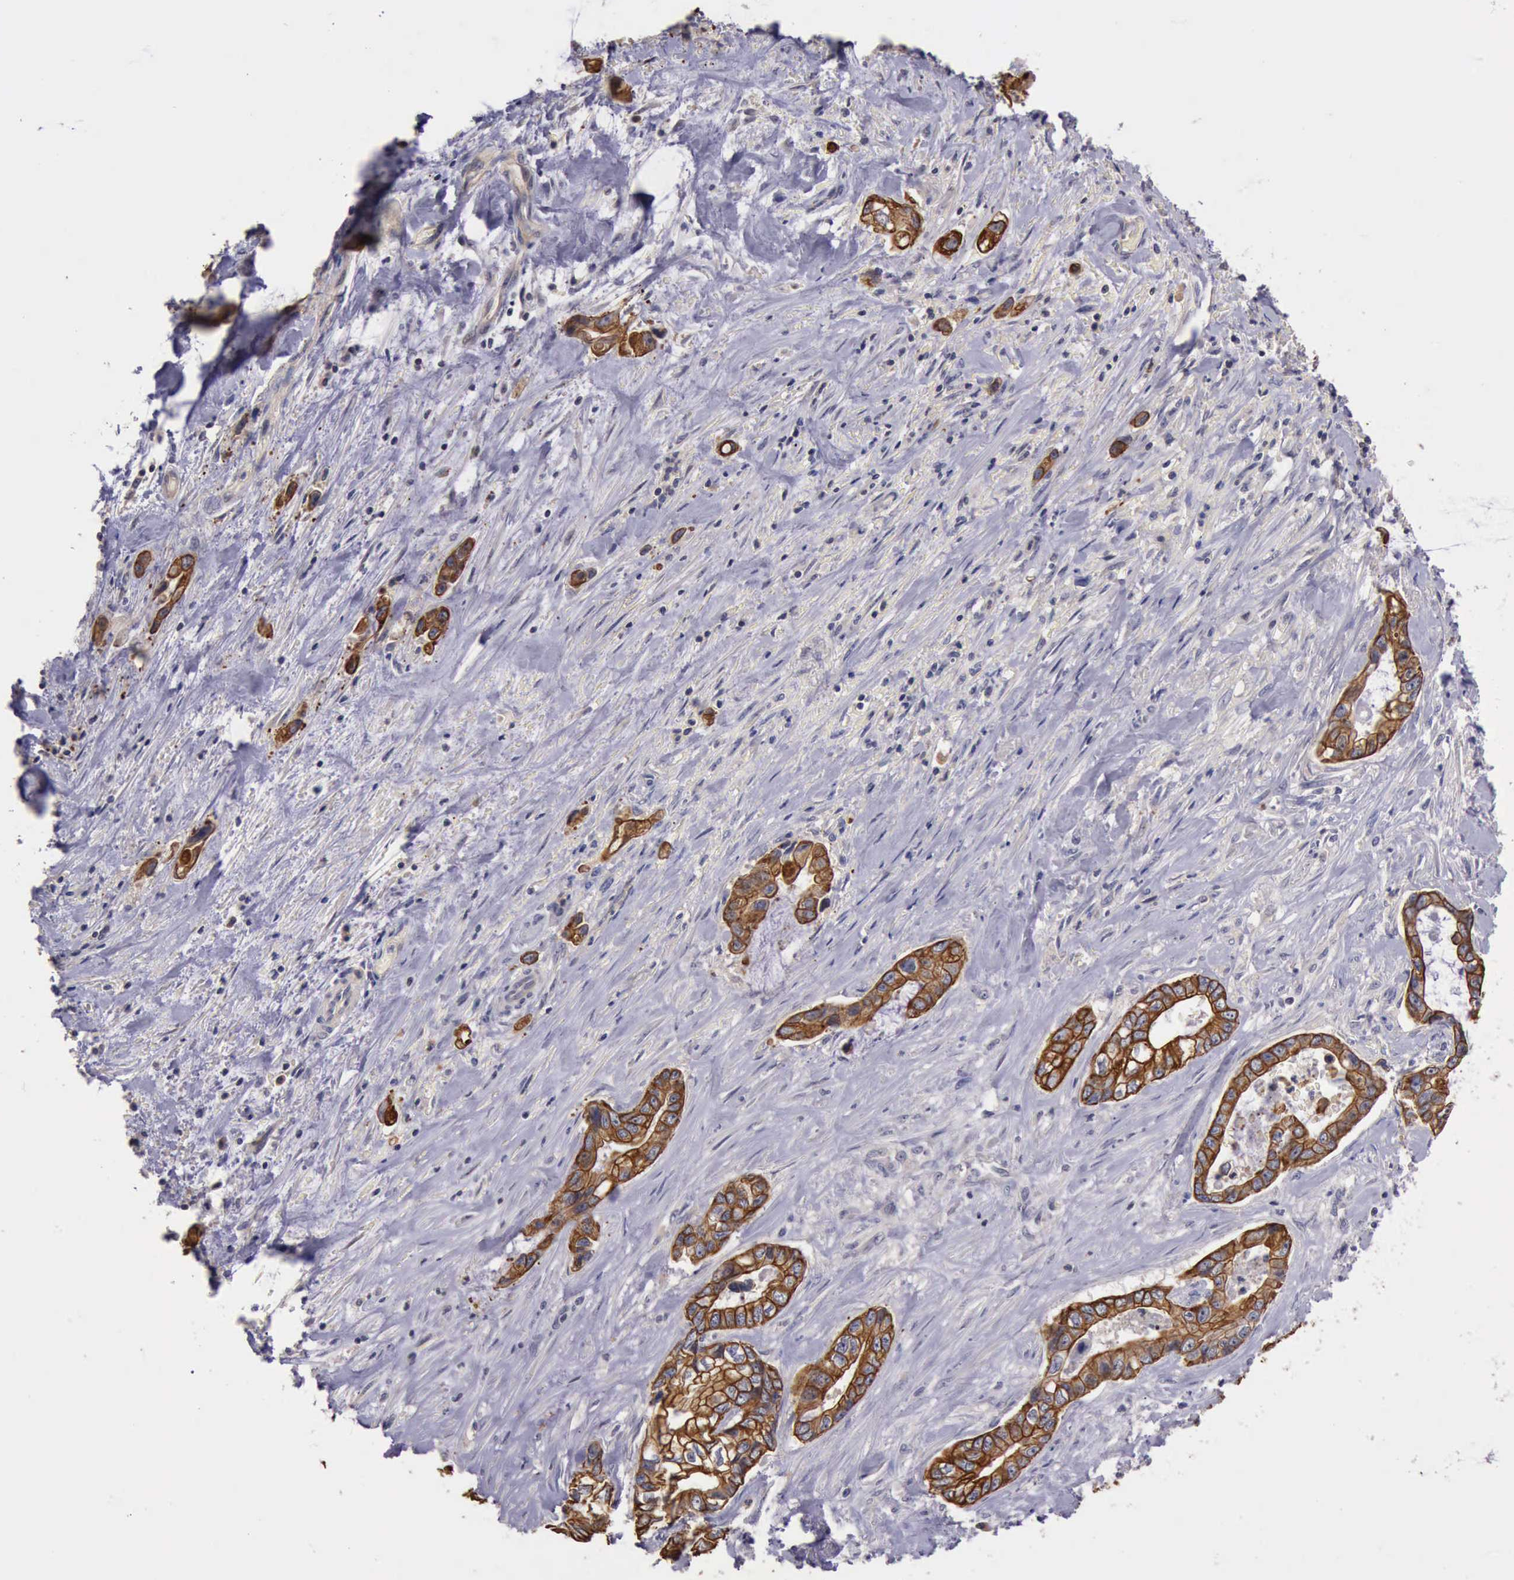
{"staining": {"intensity": "moderate", "quantity": ">75%", "location": "cytoplasmic/membranous"}, "tissue": "pancreatic cancer", "cell_type": "Tumor cells", "image_type": "cancer", "snomed": [{"axis": "morphology", "description": "Adenocarcinoma, NOS"}, {"axis": "topography", "description": "Pancreas"}, {"axis": "topography", "description": "Stomach, upper"}], "caption": "A high-resolution photomicrograph shows immunohistochemistry (IHC) staining of adenocarcinoma (pancreatic), which exhibits moderate cytoplasmic/membranous positivity in approximately >75% of tumor cells.", "gene": "RAB39B", "patient": {"sex": "male", "age": 77}}